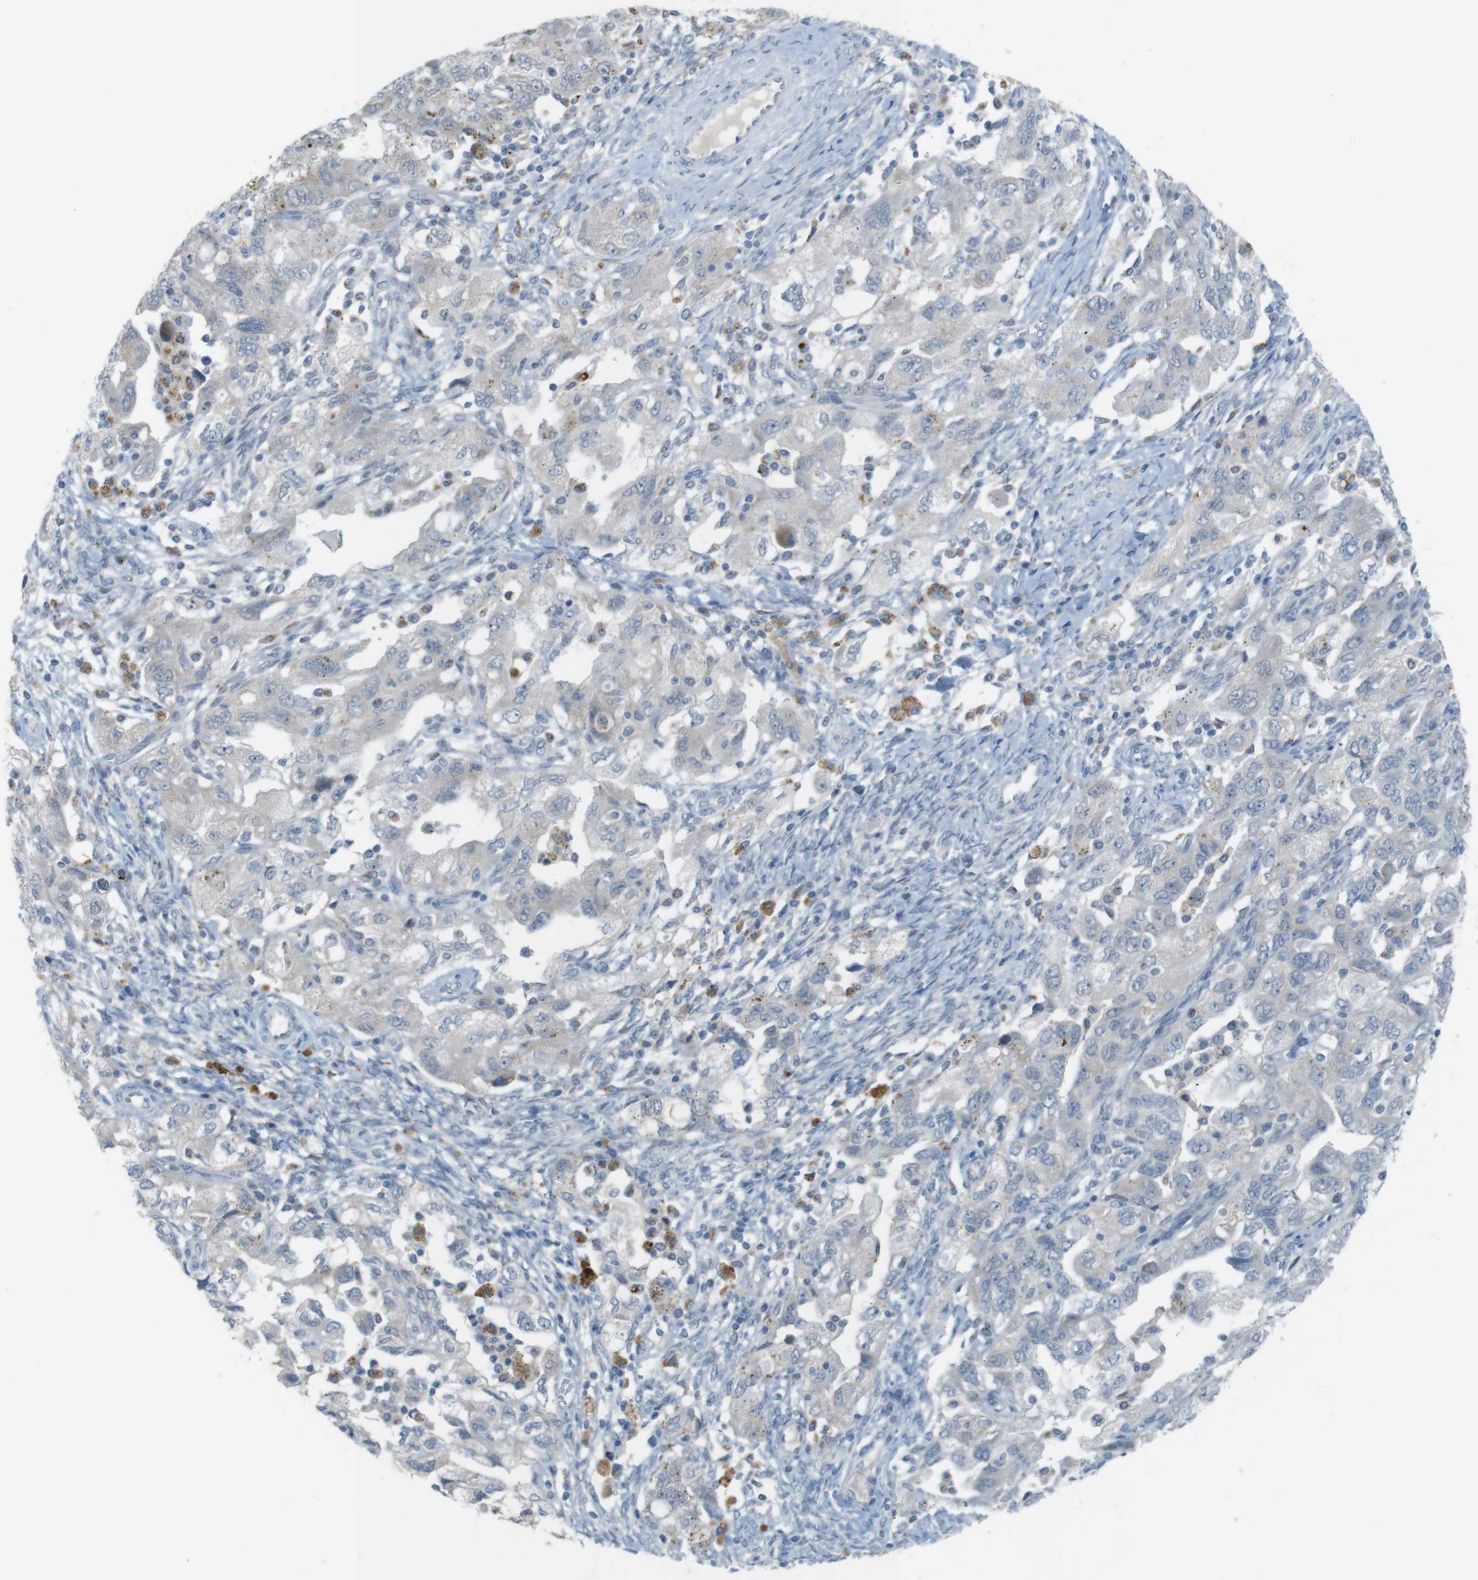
{"staining": {"intensity": "negative", "quantity": "none", "location": "none"}, "tissue": "ovarian cancer", "cell_type": "Tumor cells", "image_type": "cancer", "snomed": [{"axis": "morphology", "description": "Carcinoma, NOS"}, {"axis": "morphology", "description": "Cystadenocarcinoma, serous, NOS"}, {"axis": "topography", "description": "Ovary"}], "caption": "DAB (3,3'-diaminobenzidine) immunohistochemical staining of carcinoma (ovarian) shows no significant staining in tumor cells.", "gene": "UGT8", "patient": {"sex": "female", "age": 69}}